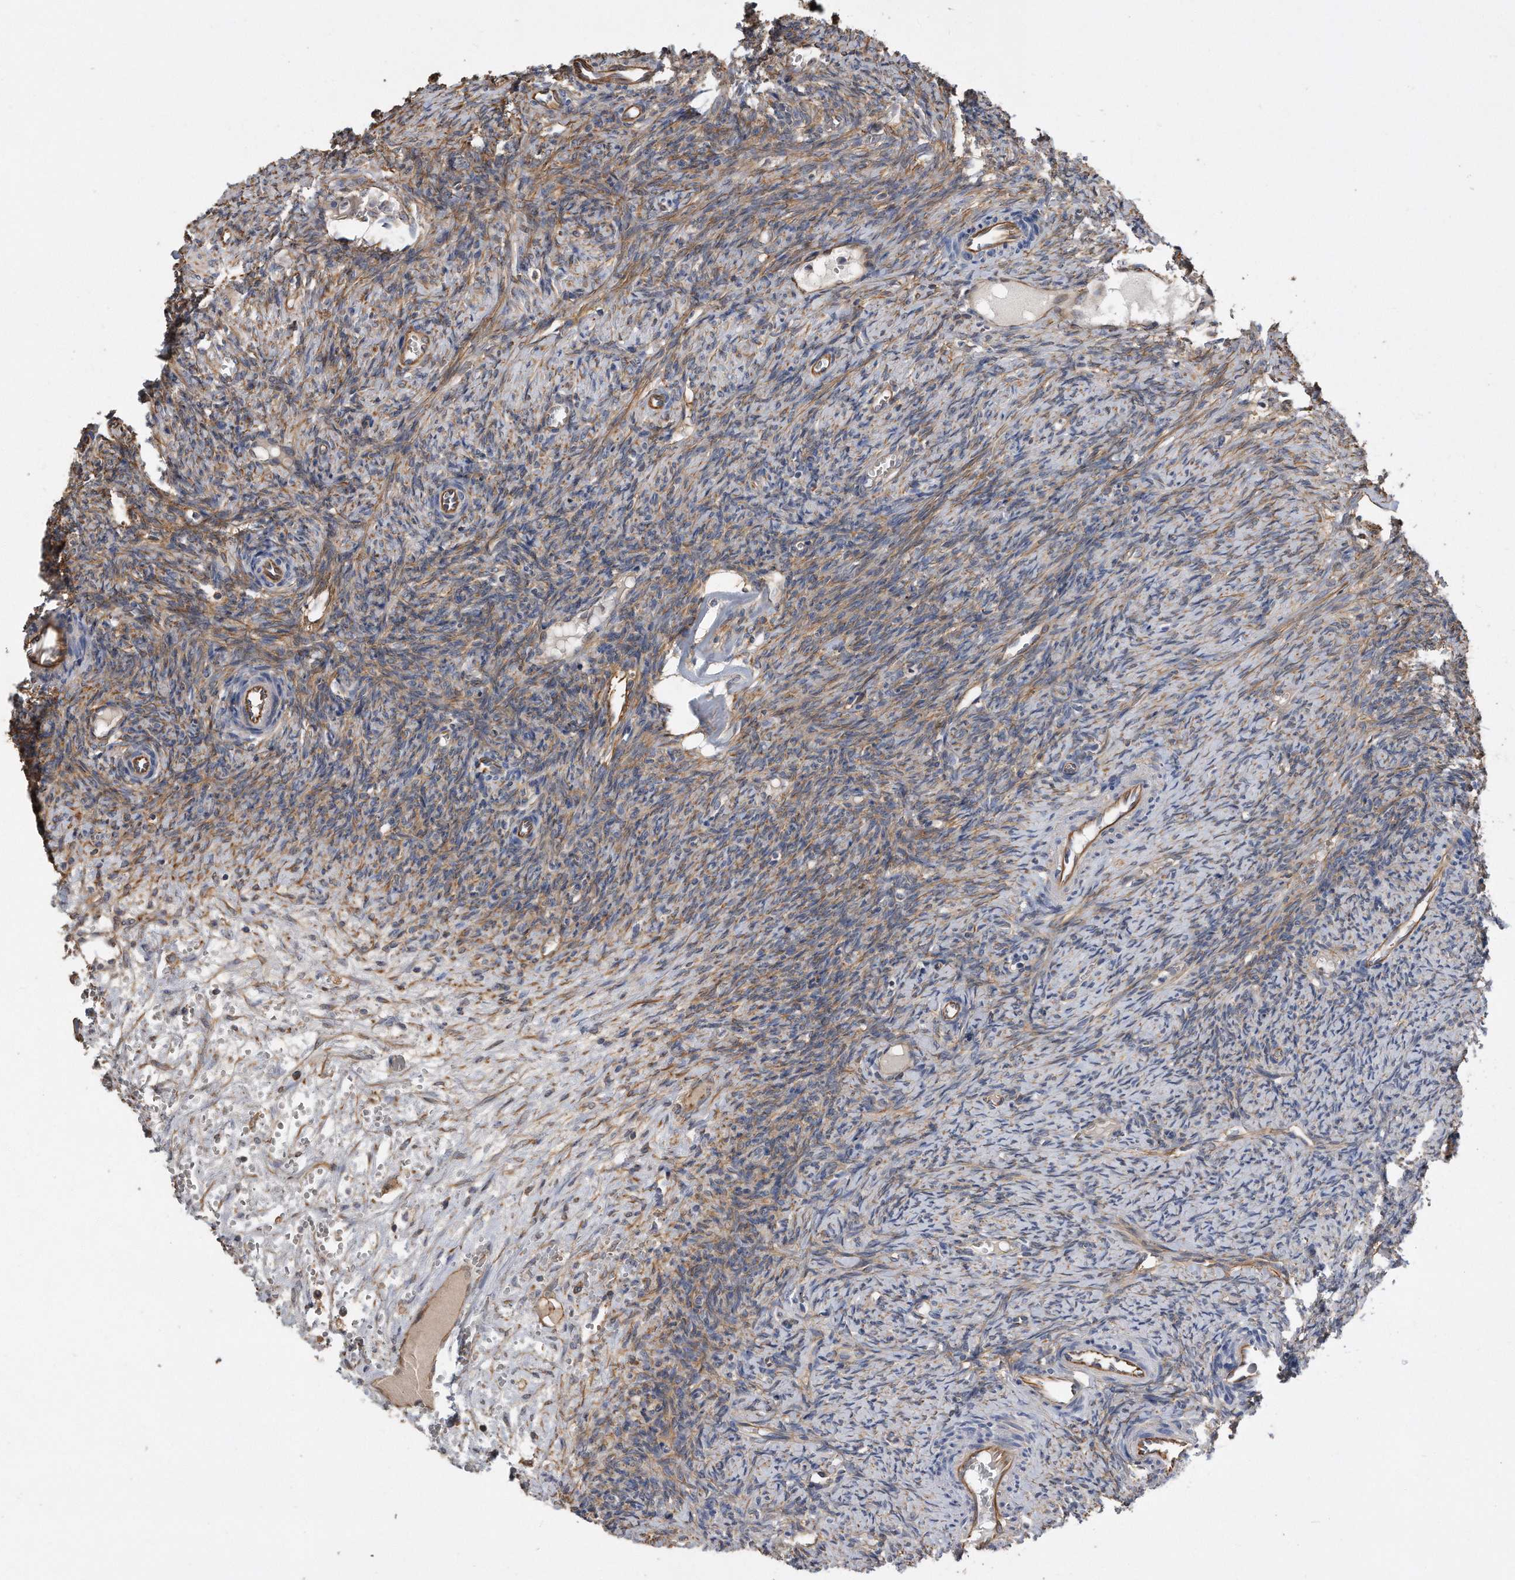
{"staining": {"intensity": "weak", "quantity": "25%-75%", "location": "cytoplasmic/membranous"}, "tissue": "ovary", "cell_type": "Ovarian stroma cells", "image_type": "normal", "snomed": [{"axis": "morphology", "description": "Normal tissue, NOS"}, {"axis": "topography", "description": "Ovary"}], "caption": "Unremarkable ovary displays weak cytoplasmic/membranous positivity in approximately 25%-75% of ovarian stroma cells, visualized by immunohistochemistry. (DAB (3,3'-diaminobenzidine) IHC, brown staining for protein, blue staining for nuclei).", "gene": "GPC1", "patient": {"sex": "female", "age": 41}}